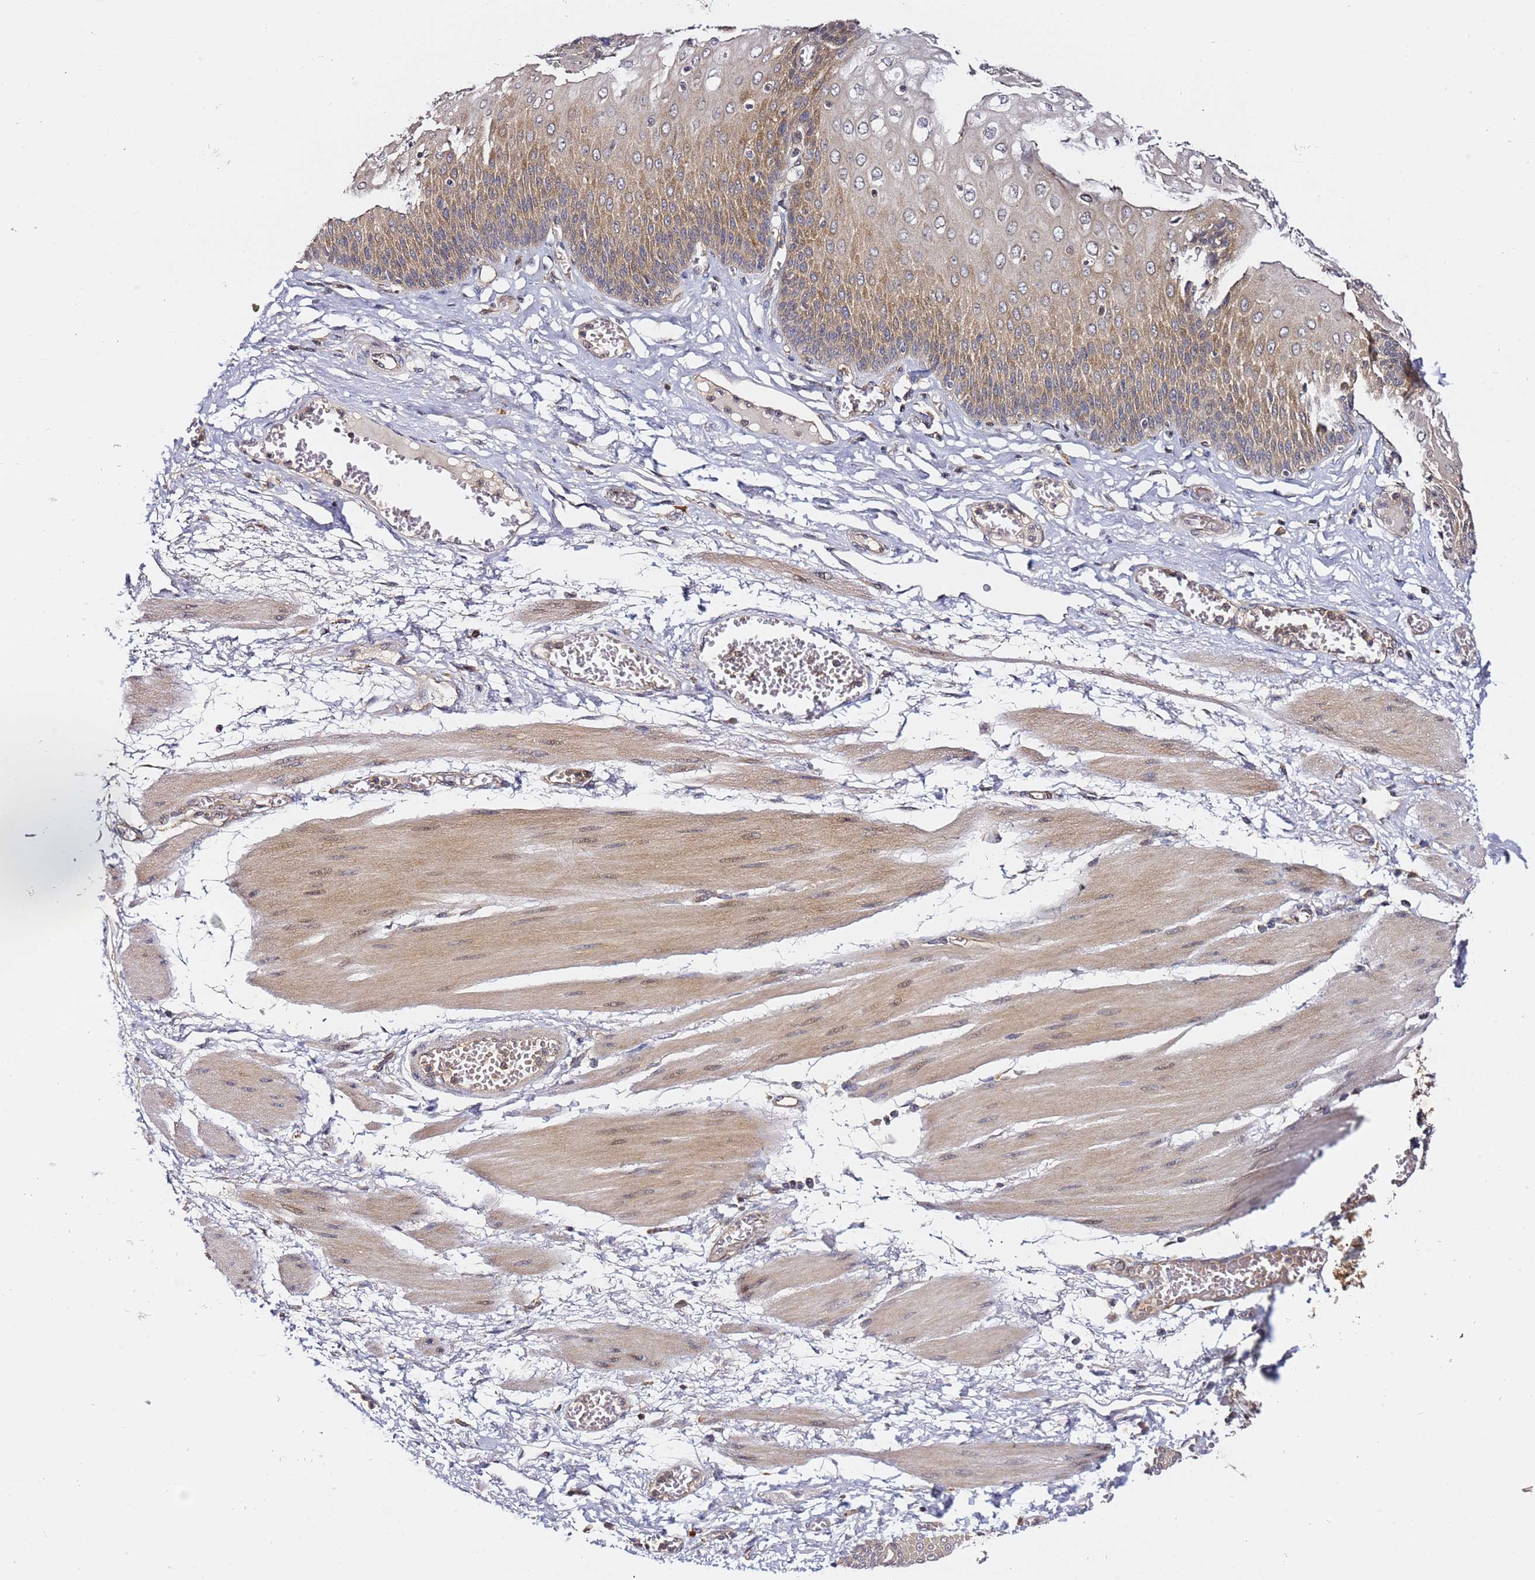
{"staining": {"intensity": "moderate", "quantity": "25%-75%", "location": "cytoplasmic/membranous,nuclear"}, "tissue": "esophagus", "cell_type": "Squamous epithelial cells", "image_type": "normal", "snomed": [{"axis": "morphology", "description": "Normal tissue, NOS"}, {"axis": "topography", "description": "Esophagus"}], "caption": "A histopathology image showing moderate cytoplasmic/membranous,nuclear staining in approximately 25%-75% of squamous epithelial cells in normal esophagus, as visualized by brown immunohistochemical staining.", "gene": "OSBPL2", "patient": {"sex": "male", "age": 60}}